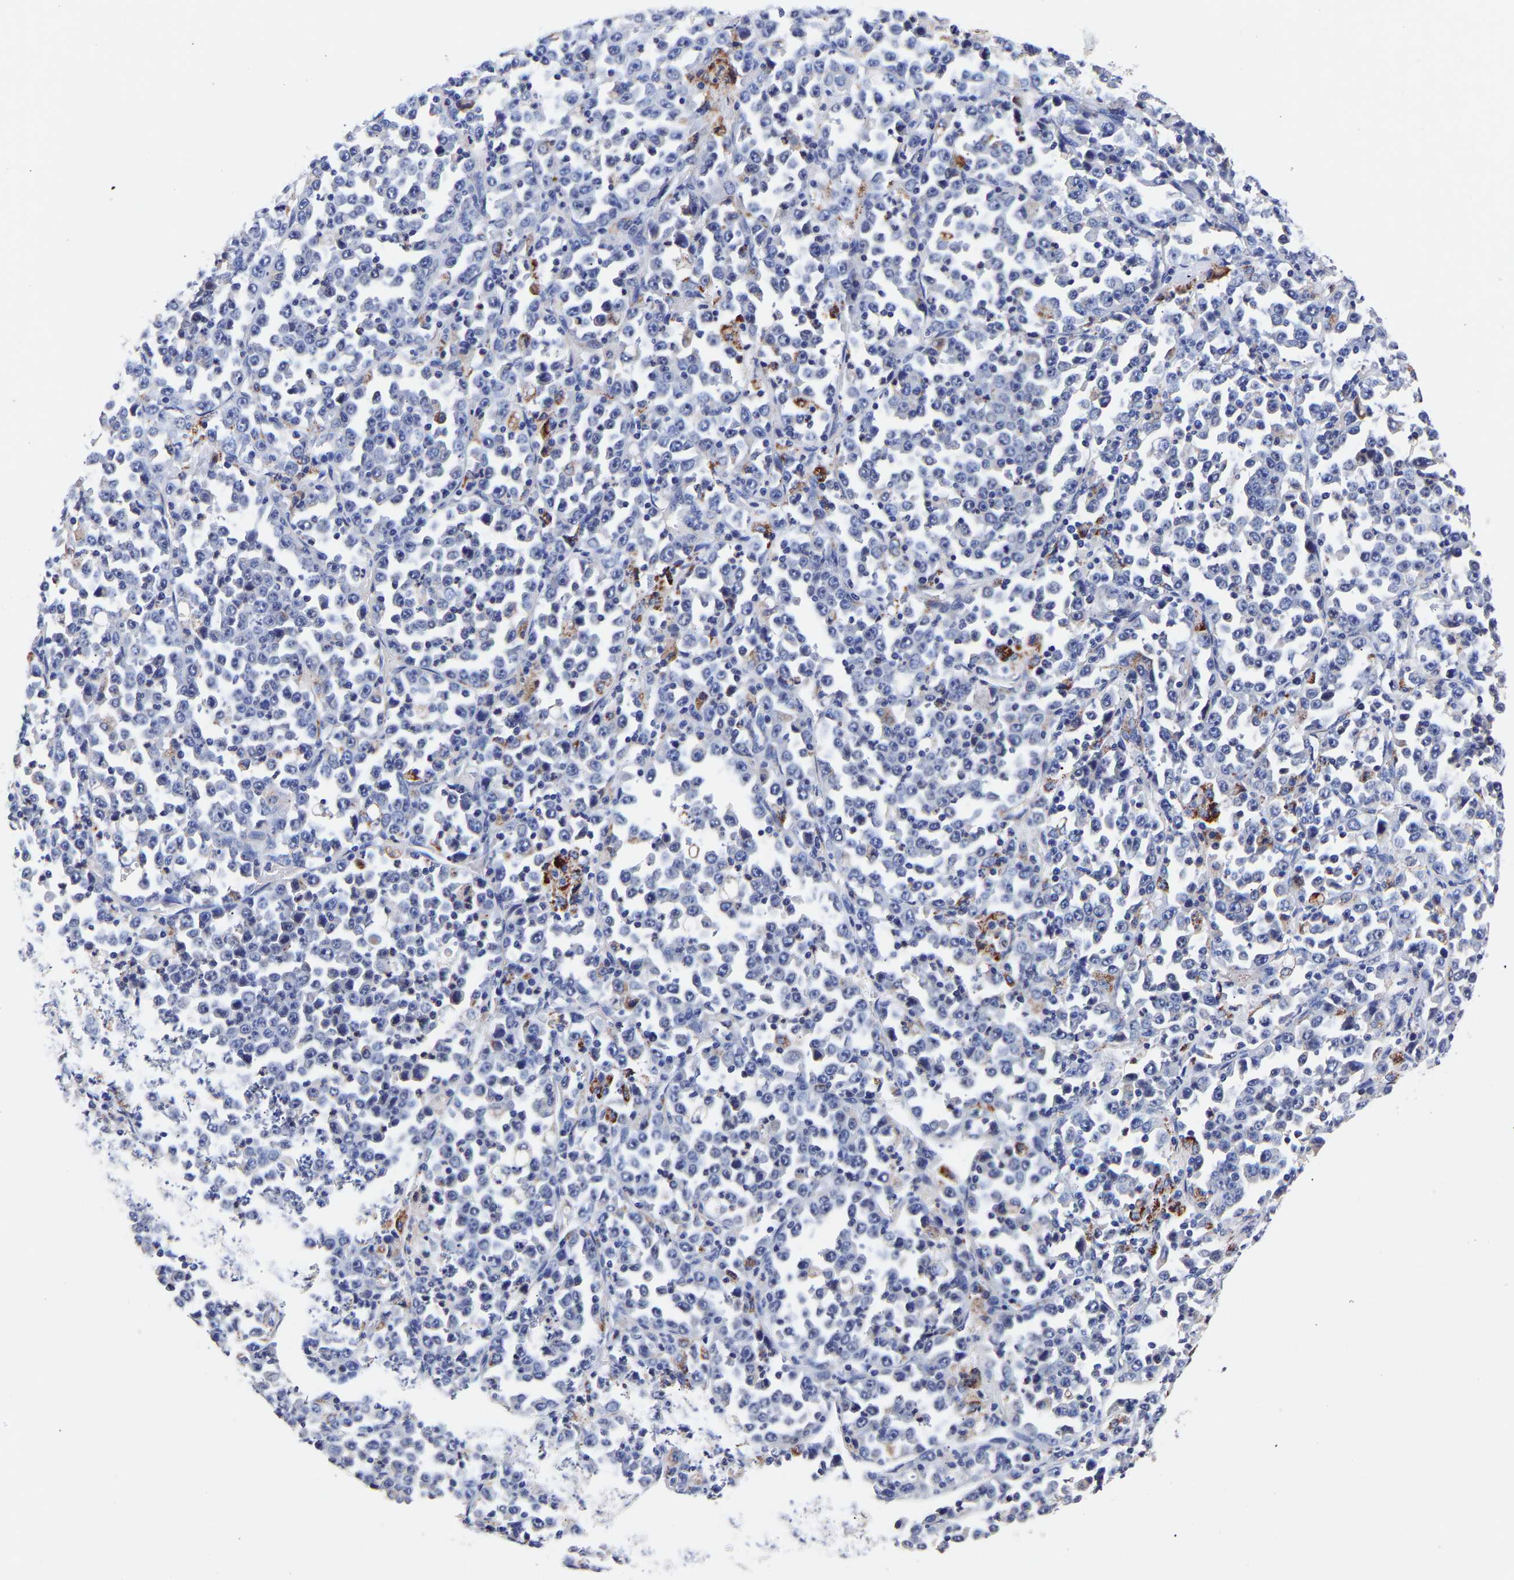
{"staining": {"intensity": "negative", "quantity": "none", "location": "none"}, "tissue": "stomach cancer", "cell_type": "Tumor cells", "image_type": "cancer", "snomed": [{"axis": "morphology", "description": "Normal tissue, NOS"}, {"axis": "morphology", "description": "Adenocarcinoma, NOS"}, {"axis": "topography", "description": "Stomach, upper"}, {"axis": "topography", "description": "Stomach"}], "caption": "A micrograph of stomach cancer (adenocarcinoma) stained for a protein shows no brown staining in tumor cells. (Immunohistochemistry (ihc), brightfield microscopy, high magnification).", "gene": "SEM1", "patient": {"sex": "male", "age": 59}}